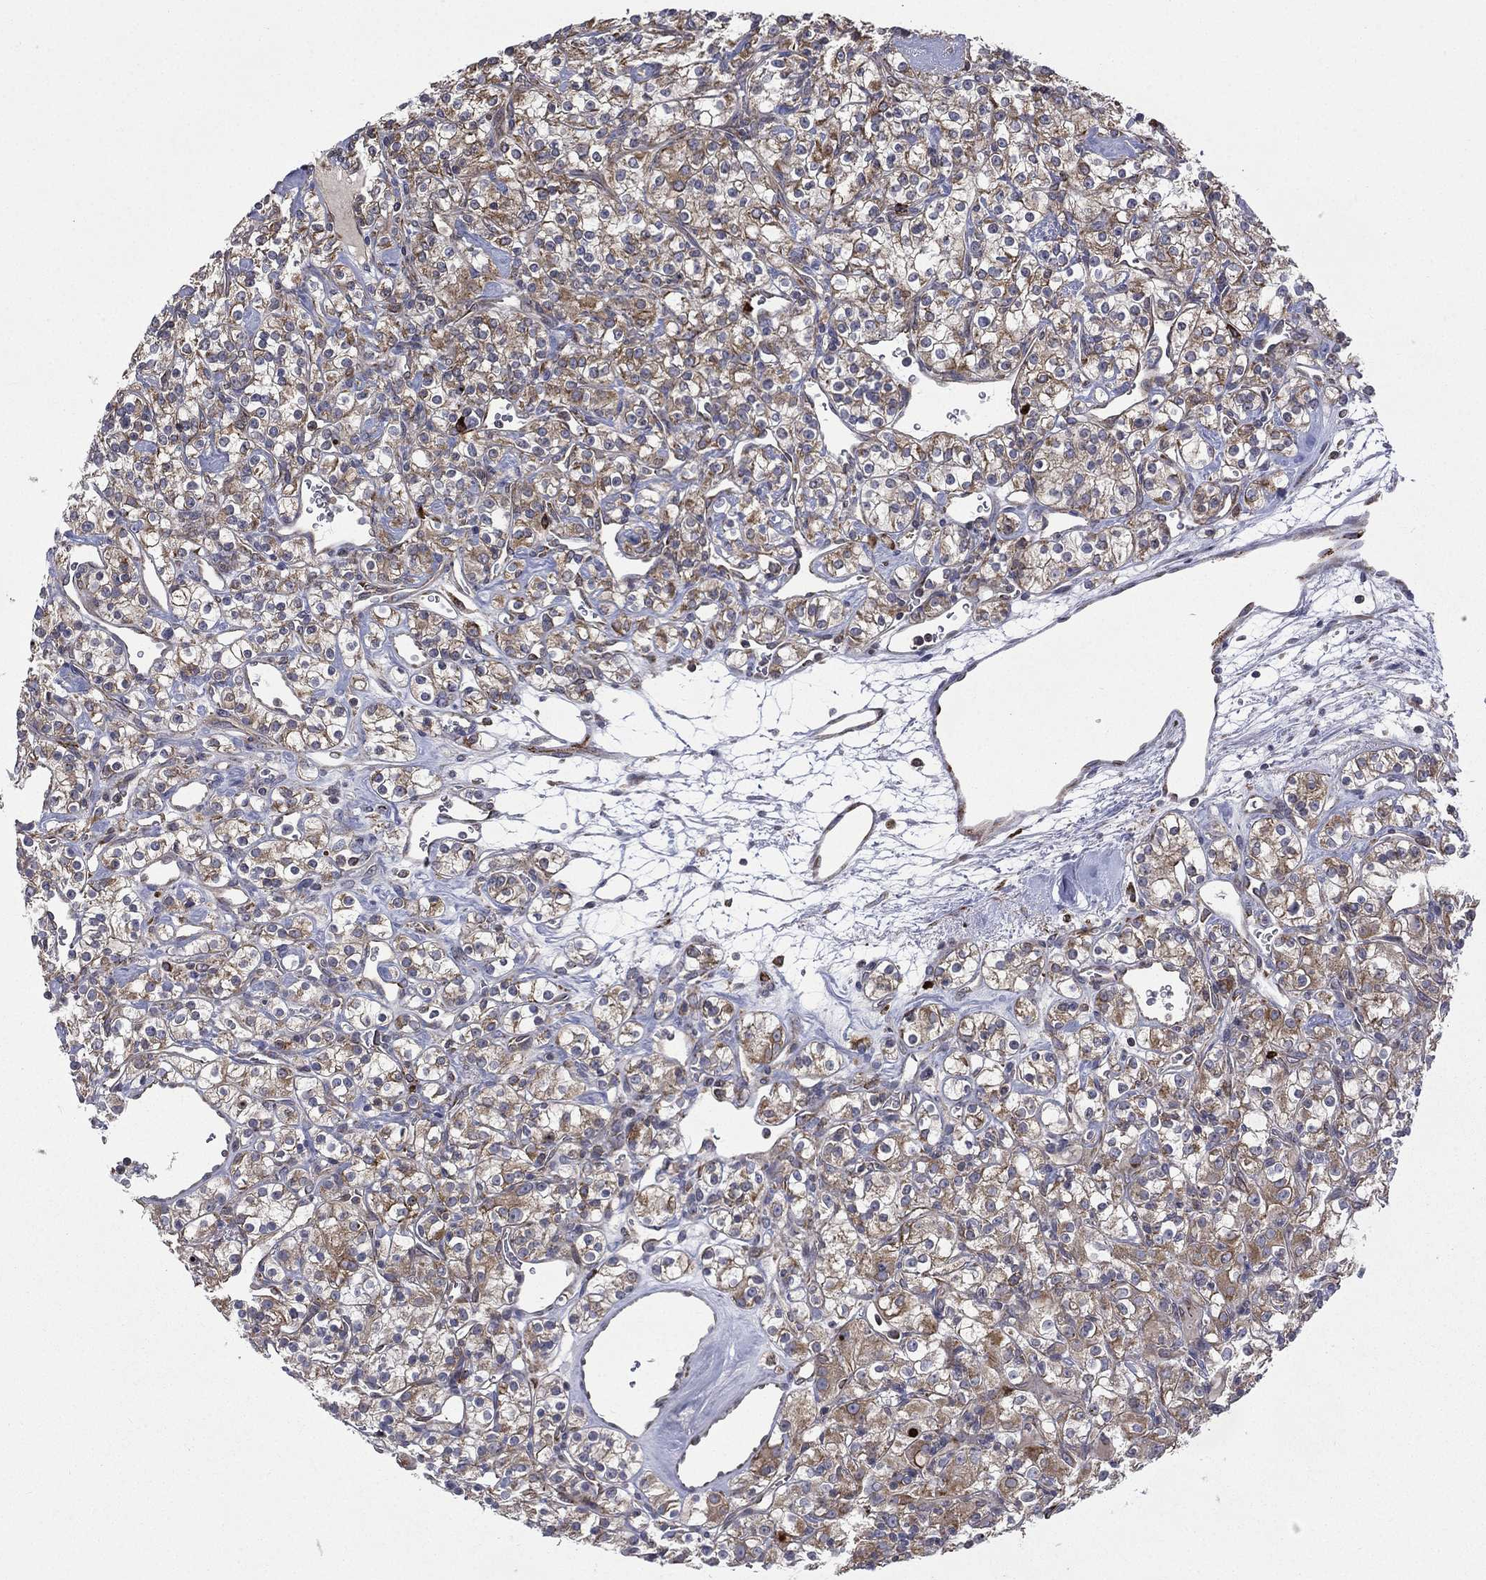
{"staining": {"intensity": "moderate", "quantity": ">75%", "location": "cytoplasmic/membranous"}, "tissue": "renal cancer", "cell_type": "Tumor cells", "image_type": "cancer", "snomed": [{"axis": "morphology", "description": "Adenocarcinoma, NOS"}, {"axis": "topography", "description": "Kidney"}], "caption": "The histopathology image exhibits a brown stain indicating the presence of a protein in the cytoplasmic/membranous of tumor cells in adenocarcinoma (renal). The staining is performed using DAB brown chromogen to label protein expression. The nuclei are counter-stained blue using hematoxylin.", "gene": "C20orf96", "patient": {"sex": "male", "age": 77}}